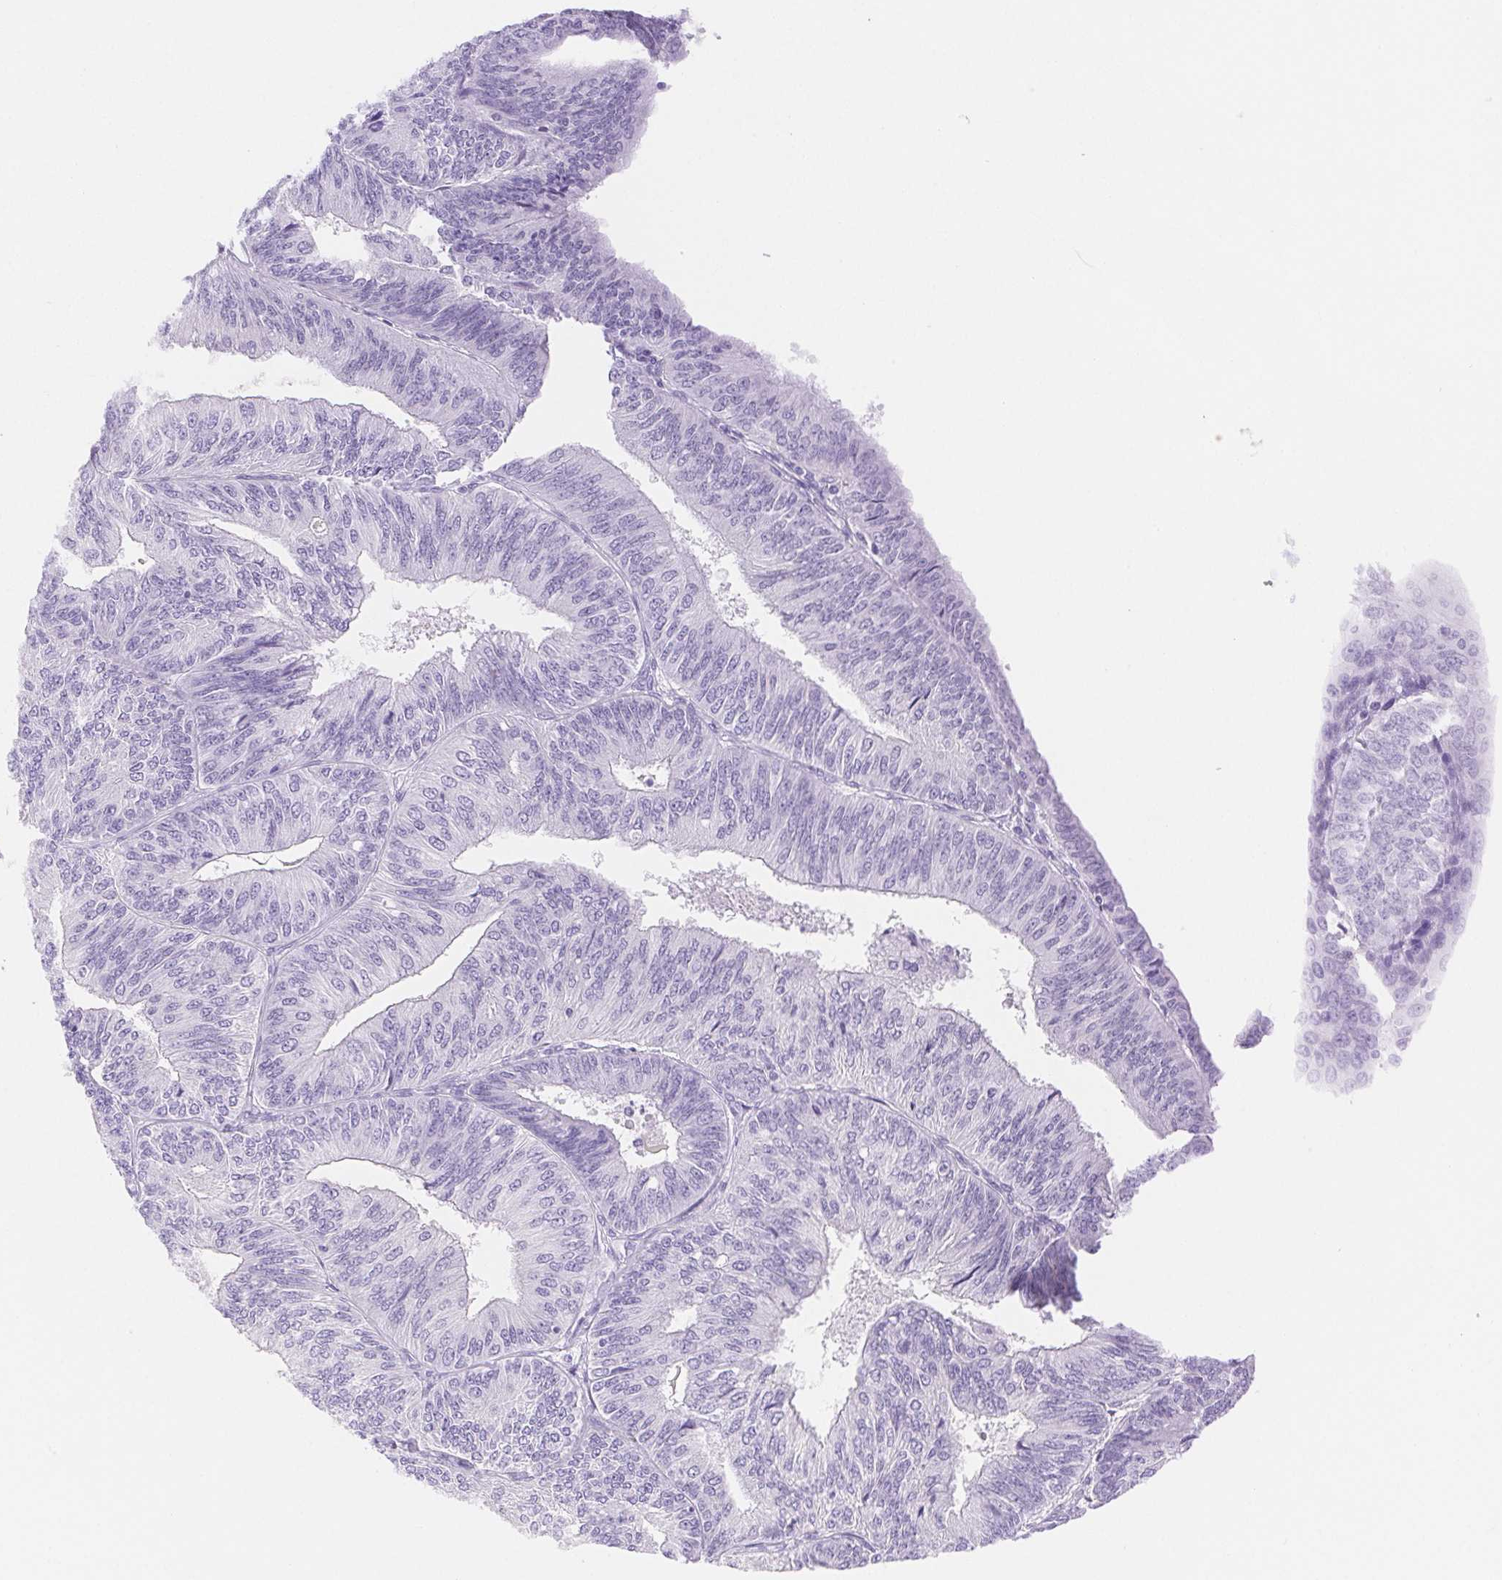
{"staining": {"intensity": "negative", "quantity": "none", "location": "none"}, "tissue": "endometrial cancer", "cell_type": "Tumor cells", "image_type": "cancer", "snomed": [{"axis": "morphology", "description": "Adenocarcinoma, NOS"}, {"axis": "topography", "description": "Endometrium"}], "caption": "High power microscopy photomicrograph of an immunohistochemistry image of endometrial cancer, revealing no significant staining in tumor cells.", "gene": "SPACA4", "patient": {"sex": "female", "age": 58}}